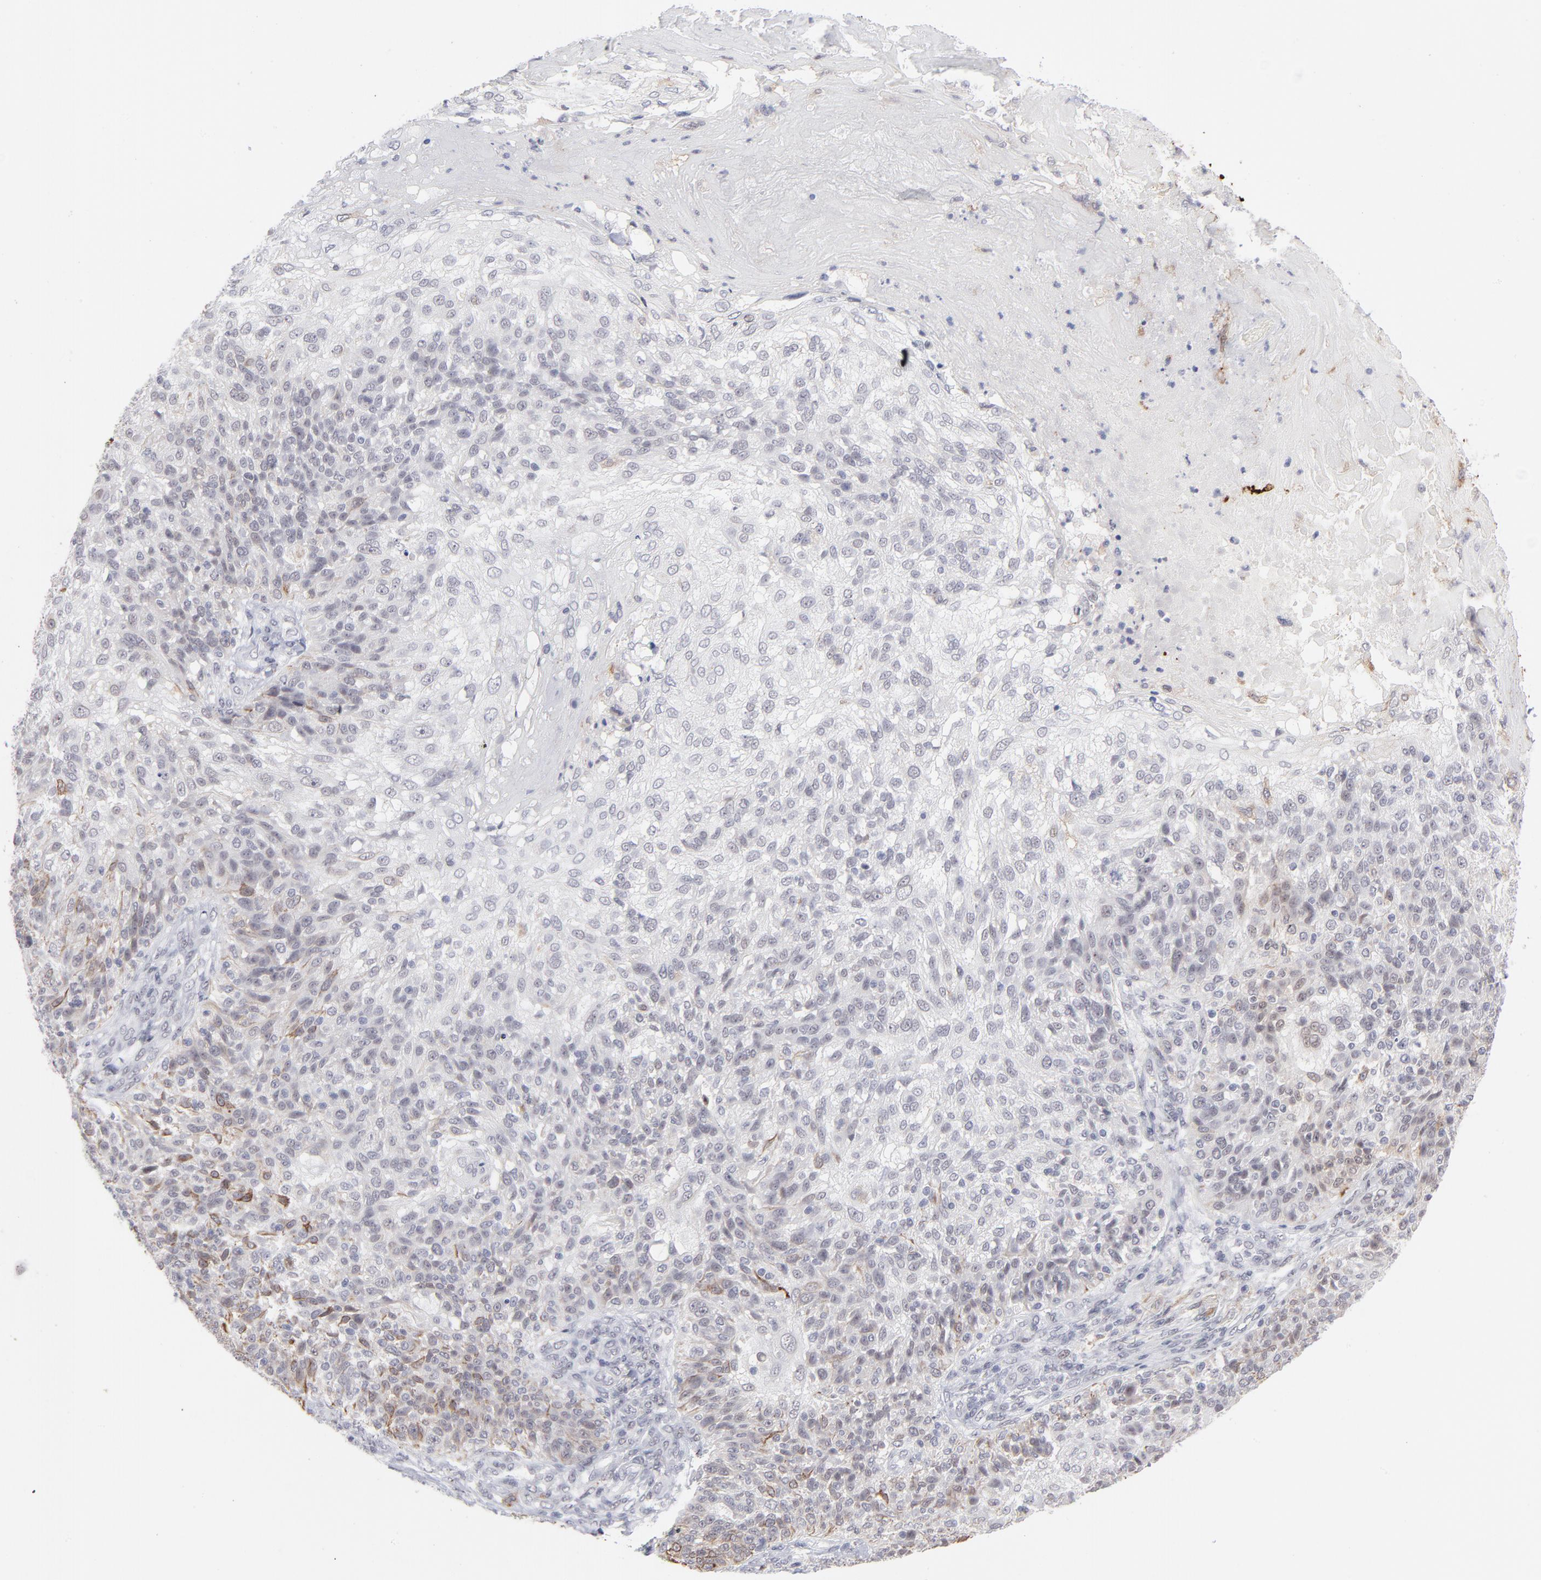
{"staining": {"intensity": "moderate", "quantity": "<25%", "location": "cytoplasmic/membranous"}, "tissue": "skin cancer", "cell_type": "Tumor cells", "image_type": "cancer", "snomed": [{"axis": "morphology", "description": "Normal tissue, NOS"}, {"axis": "morphology", "description": "Squamous cell carcinoma, NOS"}, {"axis": "topography", "description": "Skin"}], "caption": "There is low levels of moderate cytoplasmic/membranous positivity in tumor cells of squamous cell carcinoma (skin), as demonstrated by immunohistochemical staining (brown color).", "gene": "CCR2", "patient": {"sex": "female", "age": 83}}